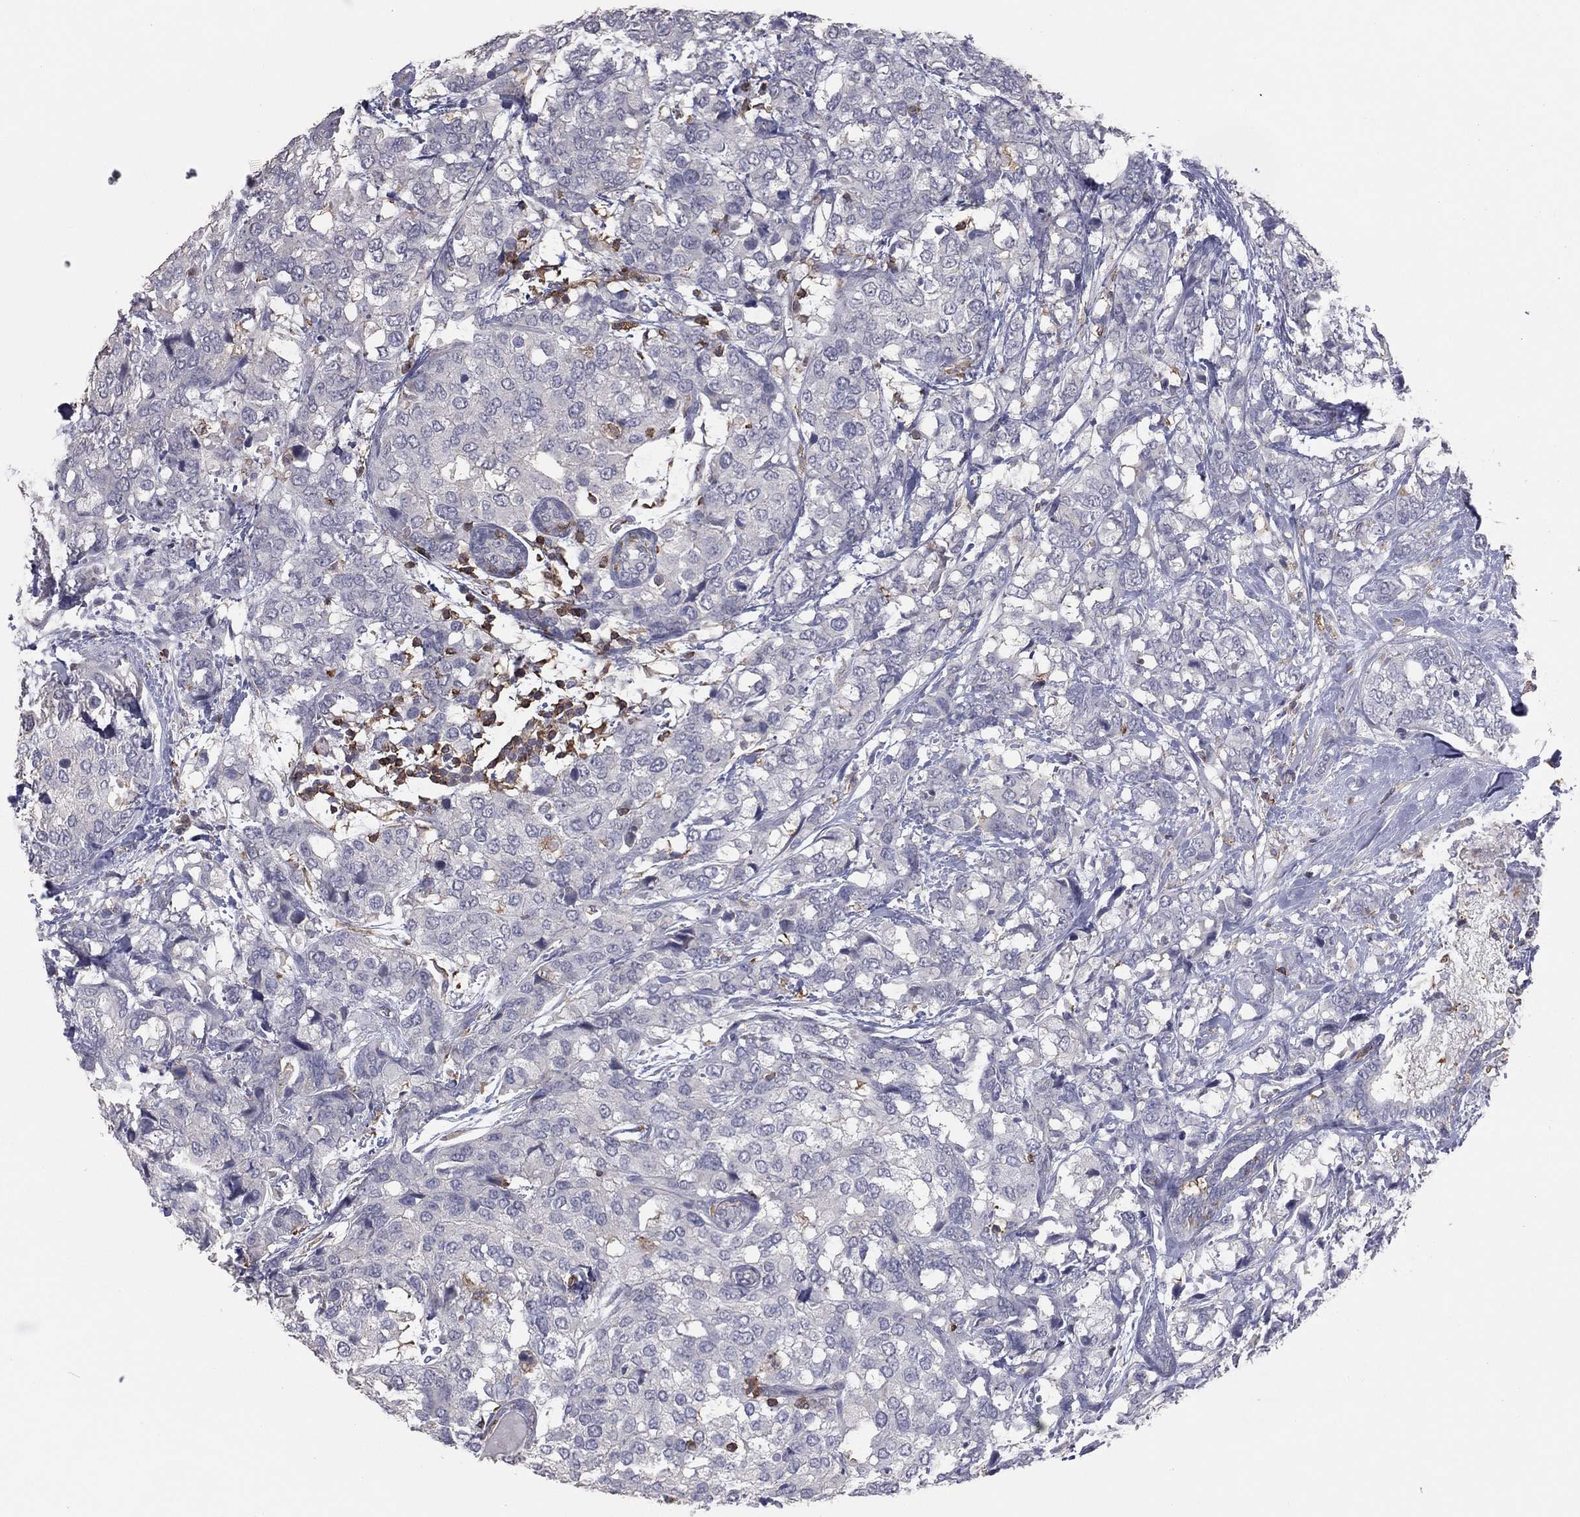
{"staining": {"intensity": "negative", "quantity": "none", "location": "none"}, "tissue": "breast cancer", "cell_type": "Tumor cells", "image_type": "cancer", "snomed": [{"axis": "morphology", "description": "Lobular carcinoma"}, {"axis": "topography", "description": "Breast"}], "caption": "Breast cancer (lobular carcinoma) was stained to show a protein in brown. There is no significant staining in tumor cells. The staining was performed using DAB to visualize the protein expression in brown, while the nuclei were stained in blue with hematoxylin (Magnification: 20x).", "gene": "PSTPIP1", "patient": {"sex": "female", "age": 59}}